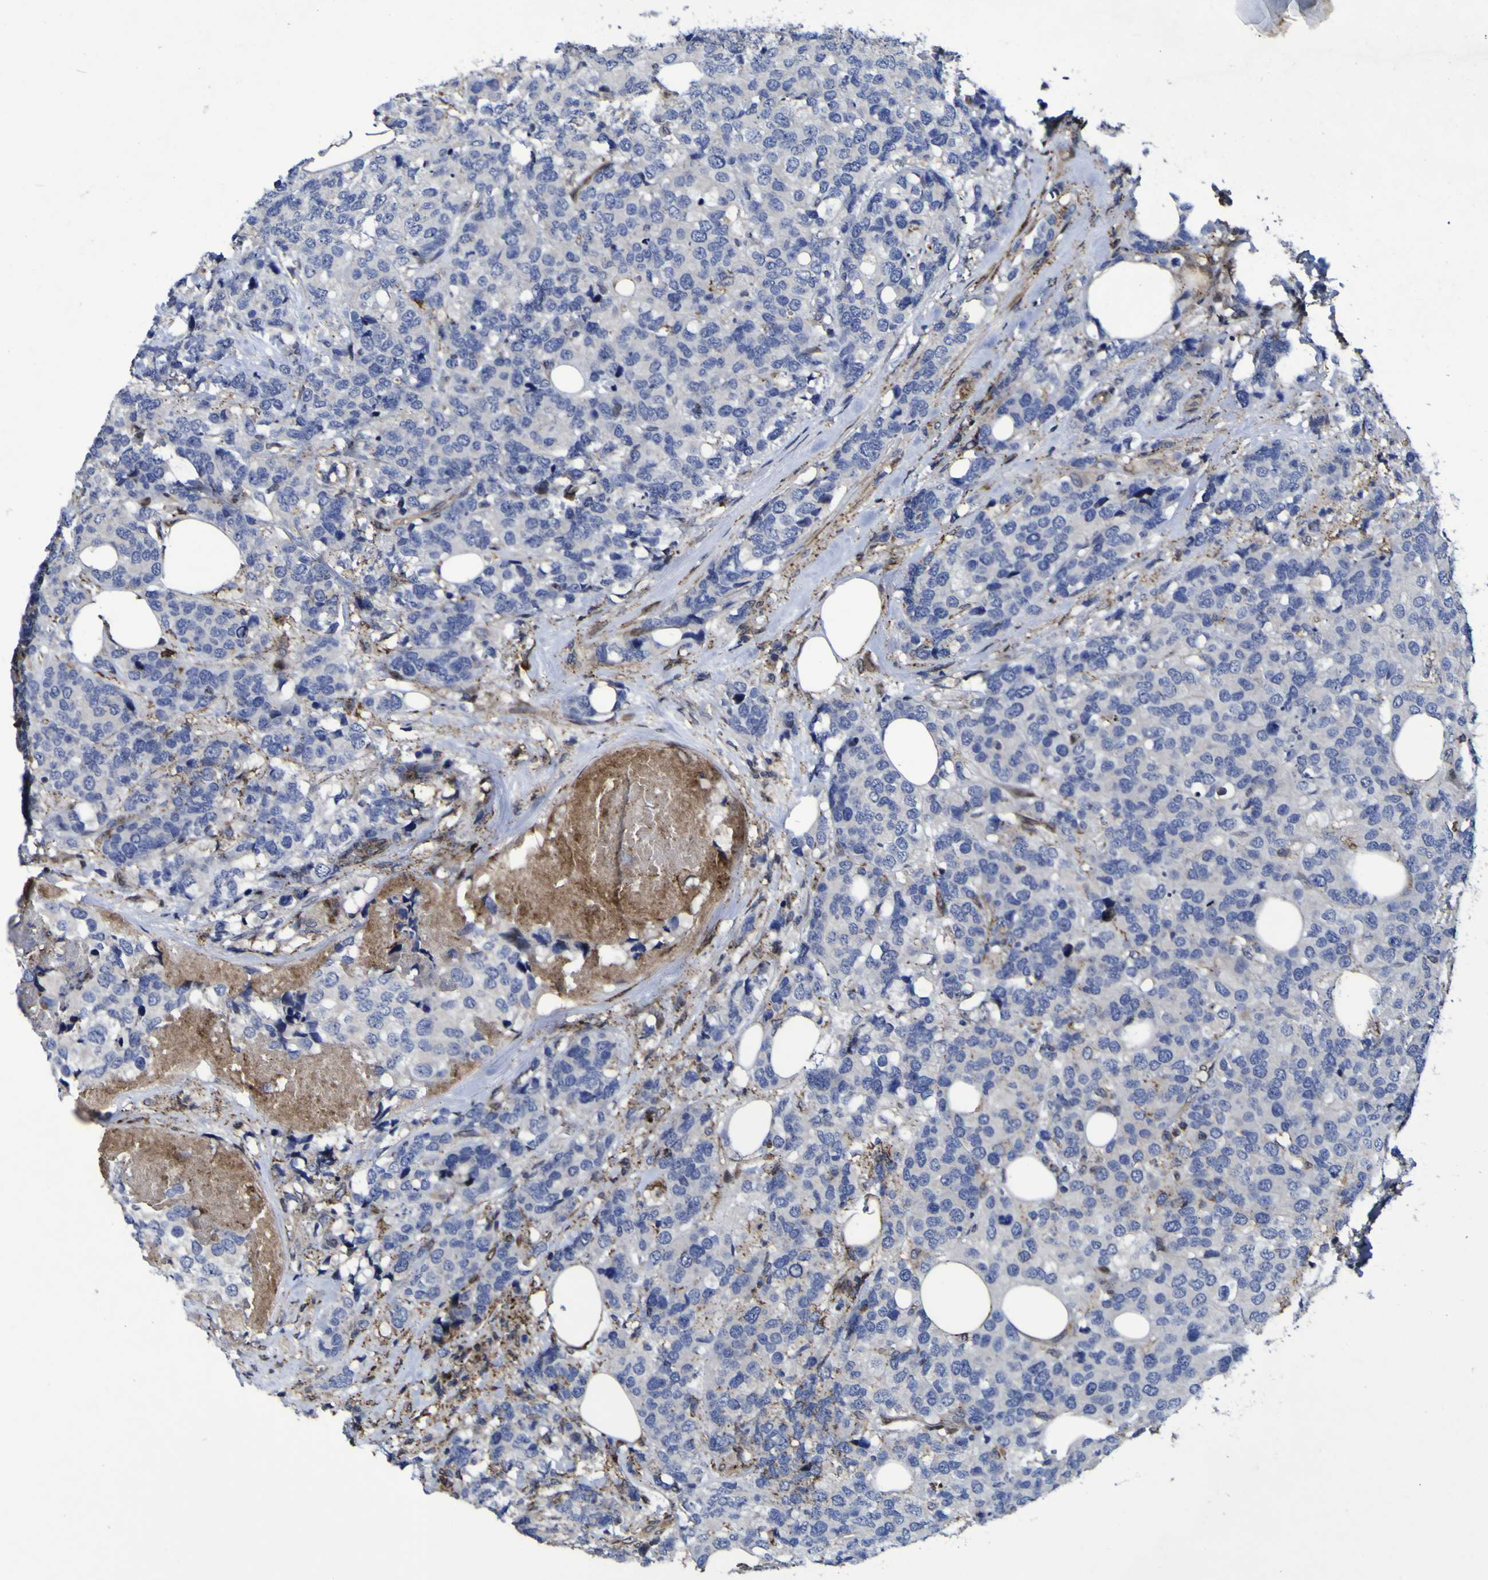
{"staining": {"intensity": "negative", "quantity": "none", "location": "none"}, "tissue": "breast cancer", "cell_type": "Tumor cells", "image_type": "cancer", "snomed": [{"axis": "morphology", "description": "Lobular carcinoma"}, {"axis": "topography", "description": "Breast"}], "caption": "Immunohistochemistry (IHC) histopathology image of human breast cancer (lobular carcinoma) stained for a protein (brown), which shows no positivity in tumor cells.", "gene": "MGLL", "patient": {"sex": "female", "age": 59}}